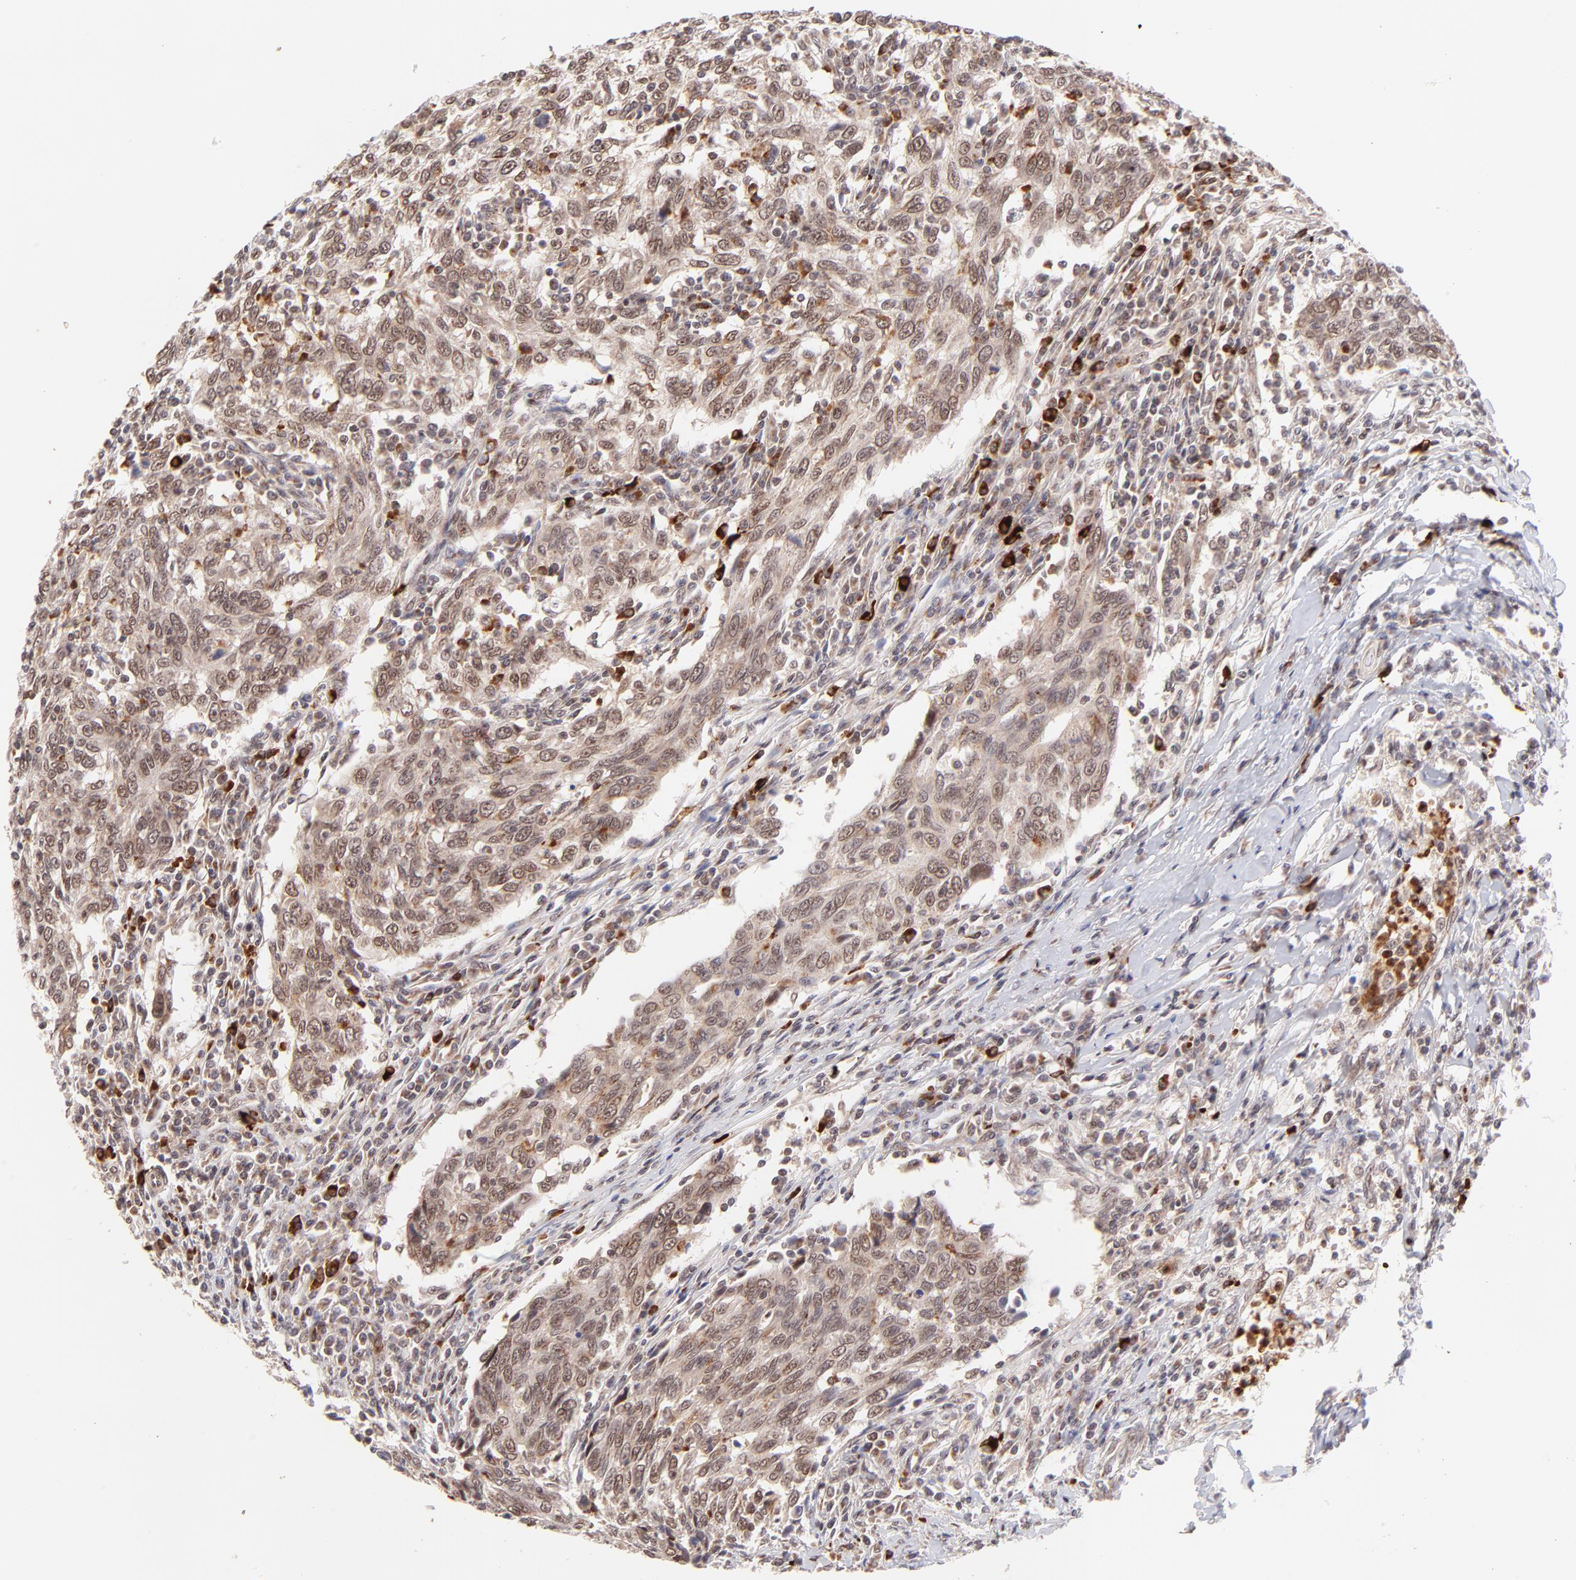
{"staining": {"intensity": "weak", "quantity": "25%-75%", "location": "nuclear"}, "tissue": "breast cancer", "cell_type": "Tumor cells", "image_type": "cancer", "snomed": [{"axis": "morphology", "description": "Duct carcinoma"}, {"axis": "topography", "description": "Breast"}], "caption": "Weak nuclear staining is appreciated in about 25%-75% of tumor cells in breast cancer.", "gene": "MED12", "patient": {"sex": "female", "age": 50}}